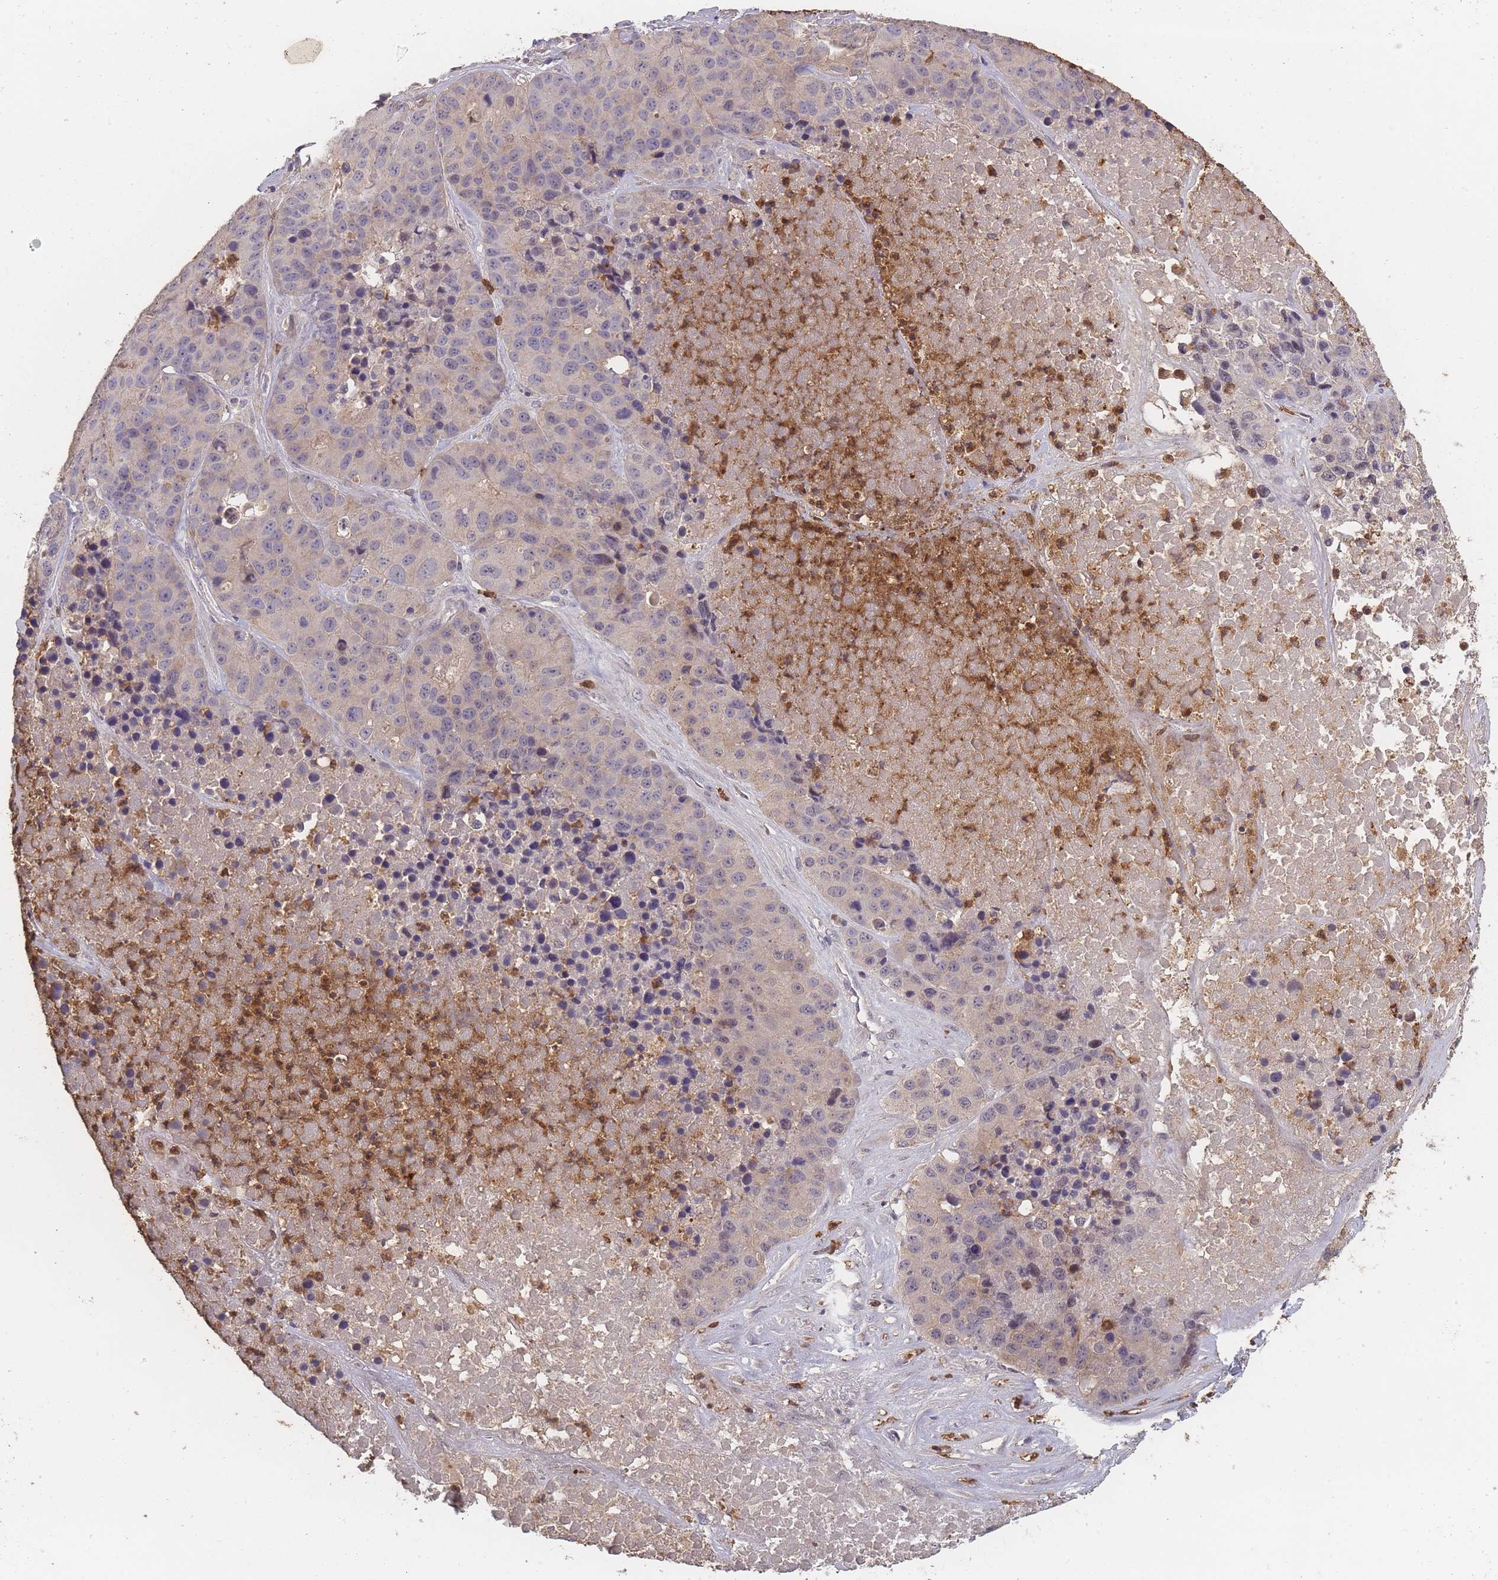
{"staining": {"intensity": "negative", "quantity": "none", "location": "none"}, "tissue": "stomach cancer", "cell_type": "Tumor cells", "image_type": "cancer", "snomed": [{"axis": "morphology", "description": "Adenocarcinoma, NOS"}, {"axis": "topography", "description": "Stomach"}], "caption": "High magnification brightfield microscopy of stomach cancer (adenocarcinoma) stained with DAB (3,3'-diaminobenzidine) (brown) and counterstained with hematoxylin (blue): tumor cells show no significant expression. (Stains: DAB (3,3'-diaminobenzidine) immunohistochemistry (IHC) with hematoxylin counter stain, Microscopy: brightfield microscopy at high magnification).", "gene": "BST1", "patient": {"sex": "male", "age": 71}}